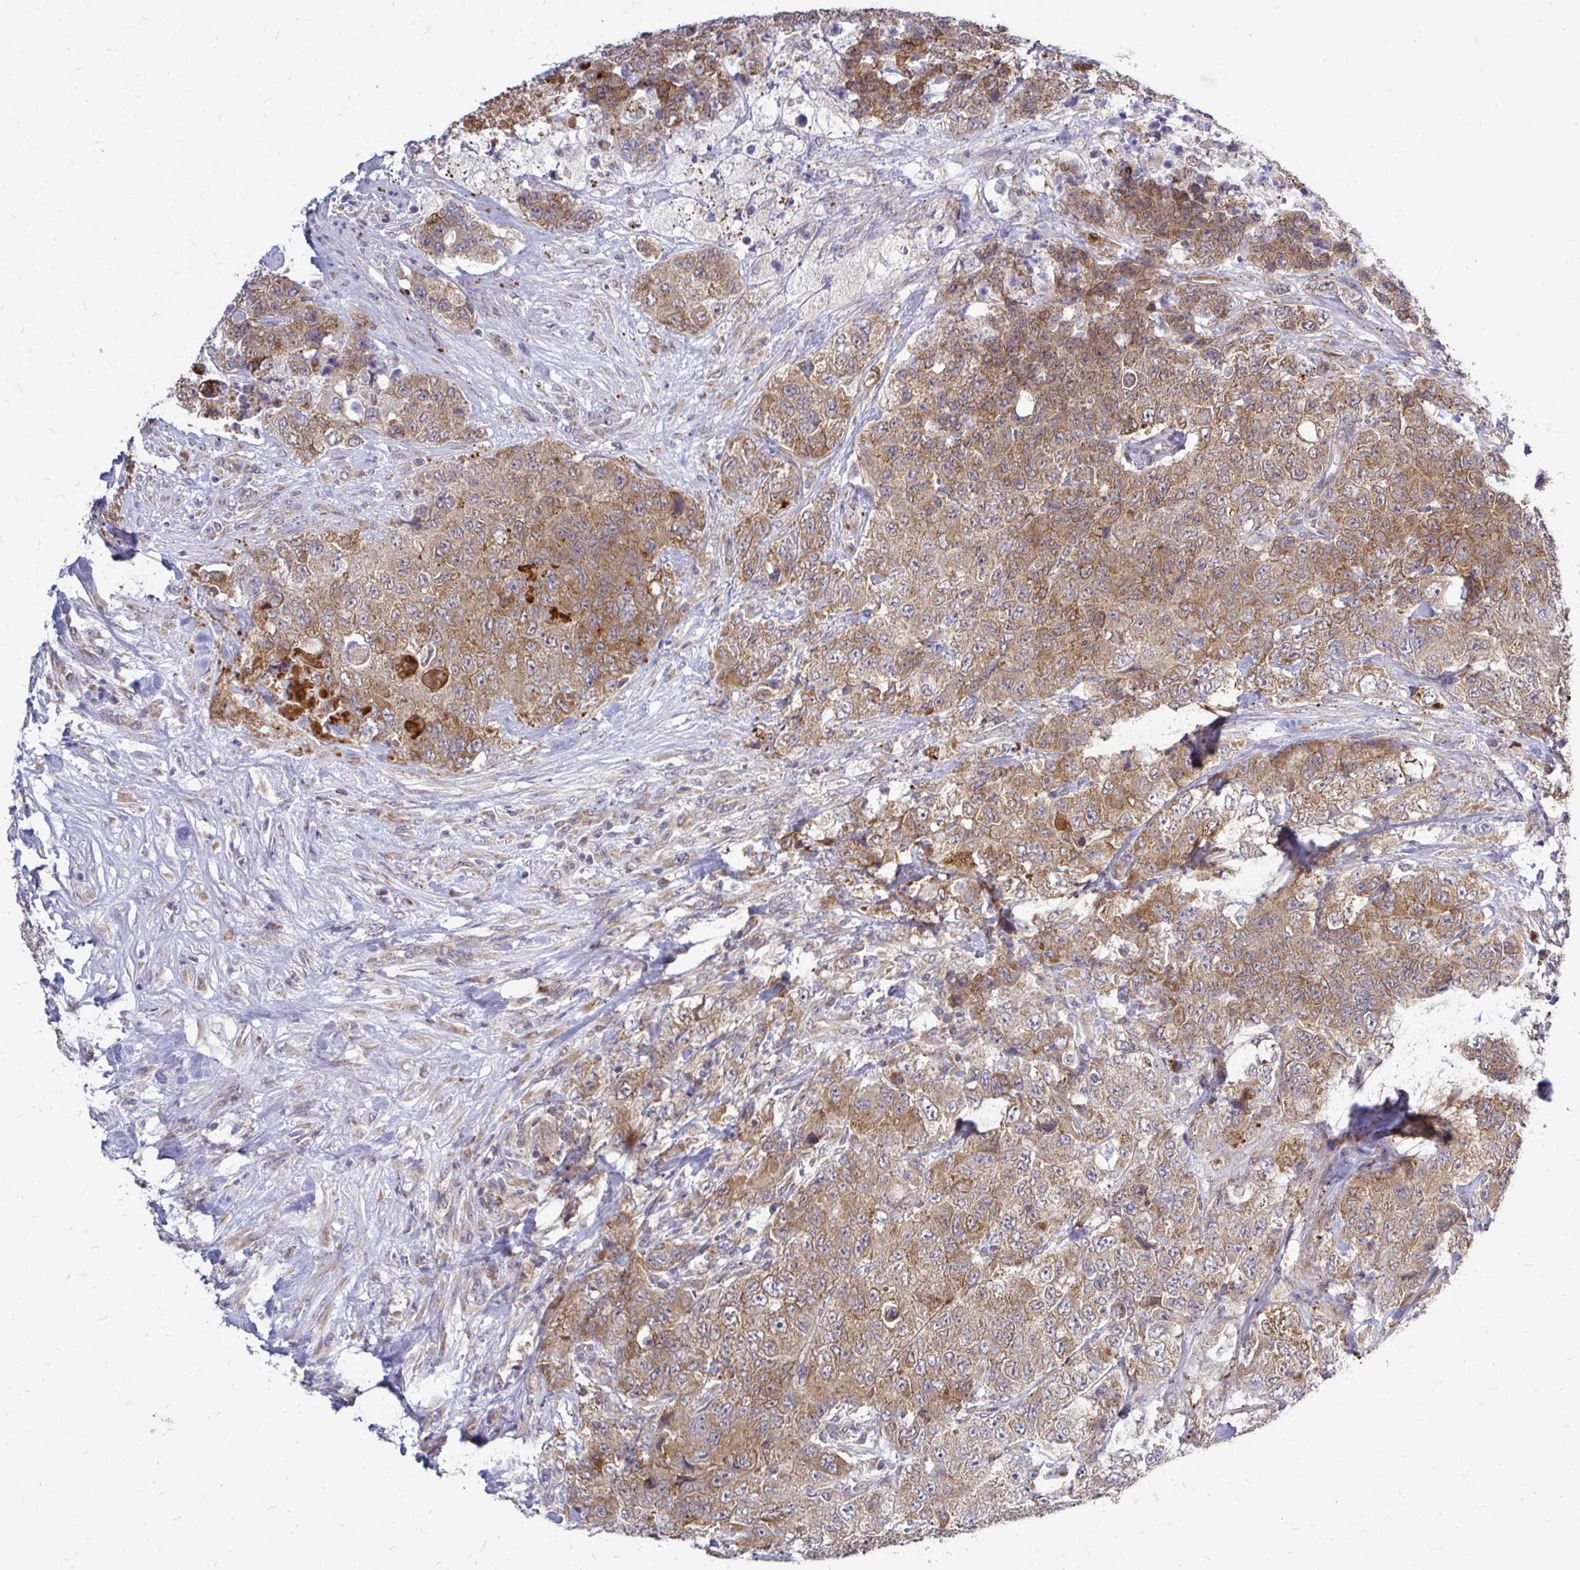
{"staining": {"intensity": "moderate", "quantity": ">75%", "location": "cytoplasmic/membranous"}, "tissue": "urothelial cancer", "cell_type": "Tumor cells", "image_type": "cancer", "snomed": [{"axis": "morphology", "description": "Urothelial carcinoma, High grade"}, {"axis": "topography", "description": "Urinary bladder"}], "caption": "The micrograph displays immunohistochemical staining of urothelial carcinoma (high-grade). There is moderate cytoplasmic/membranous positivity is identified in approximately >75% of tumor cells.", "gene": "FMR1", "patient": {"sex": "female", "age": 78}}